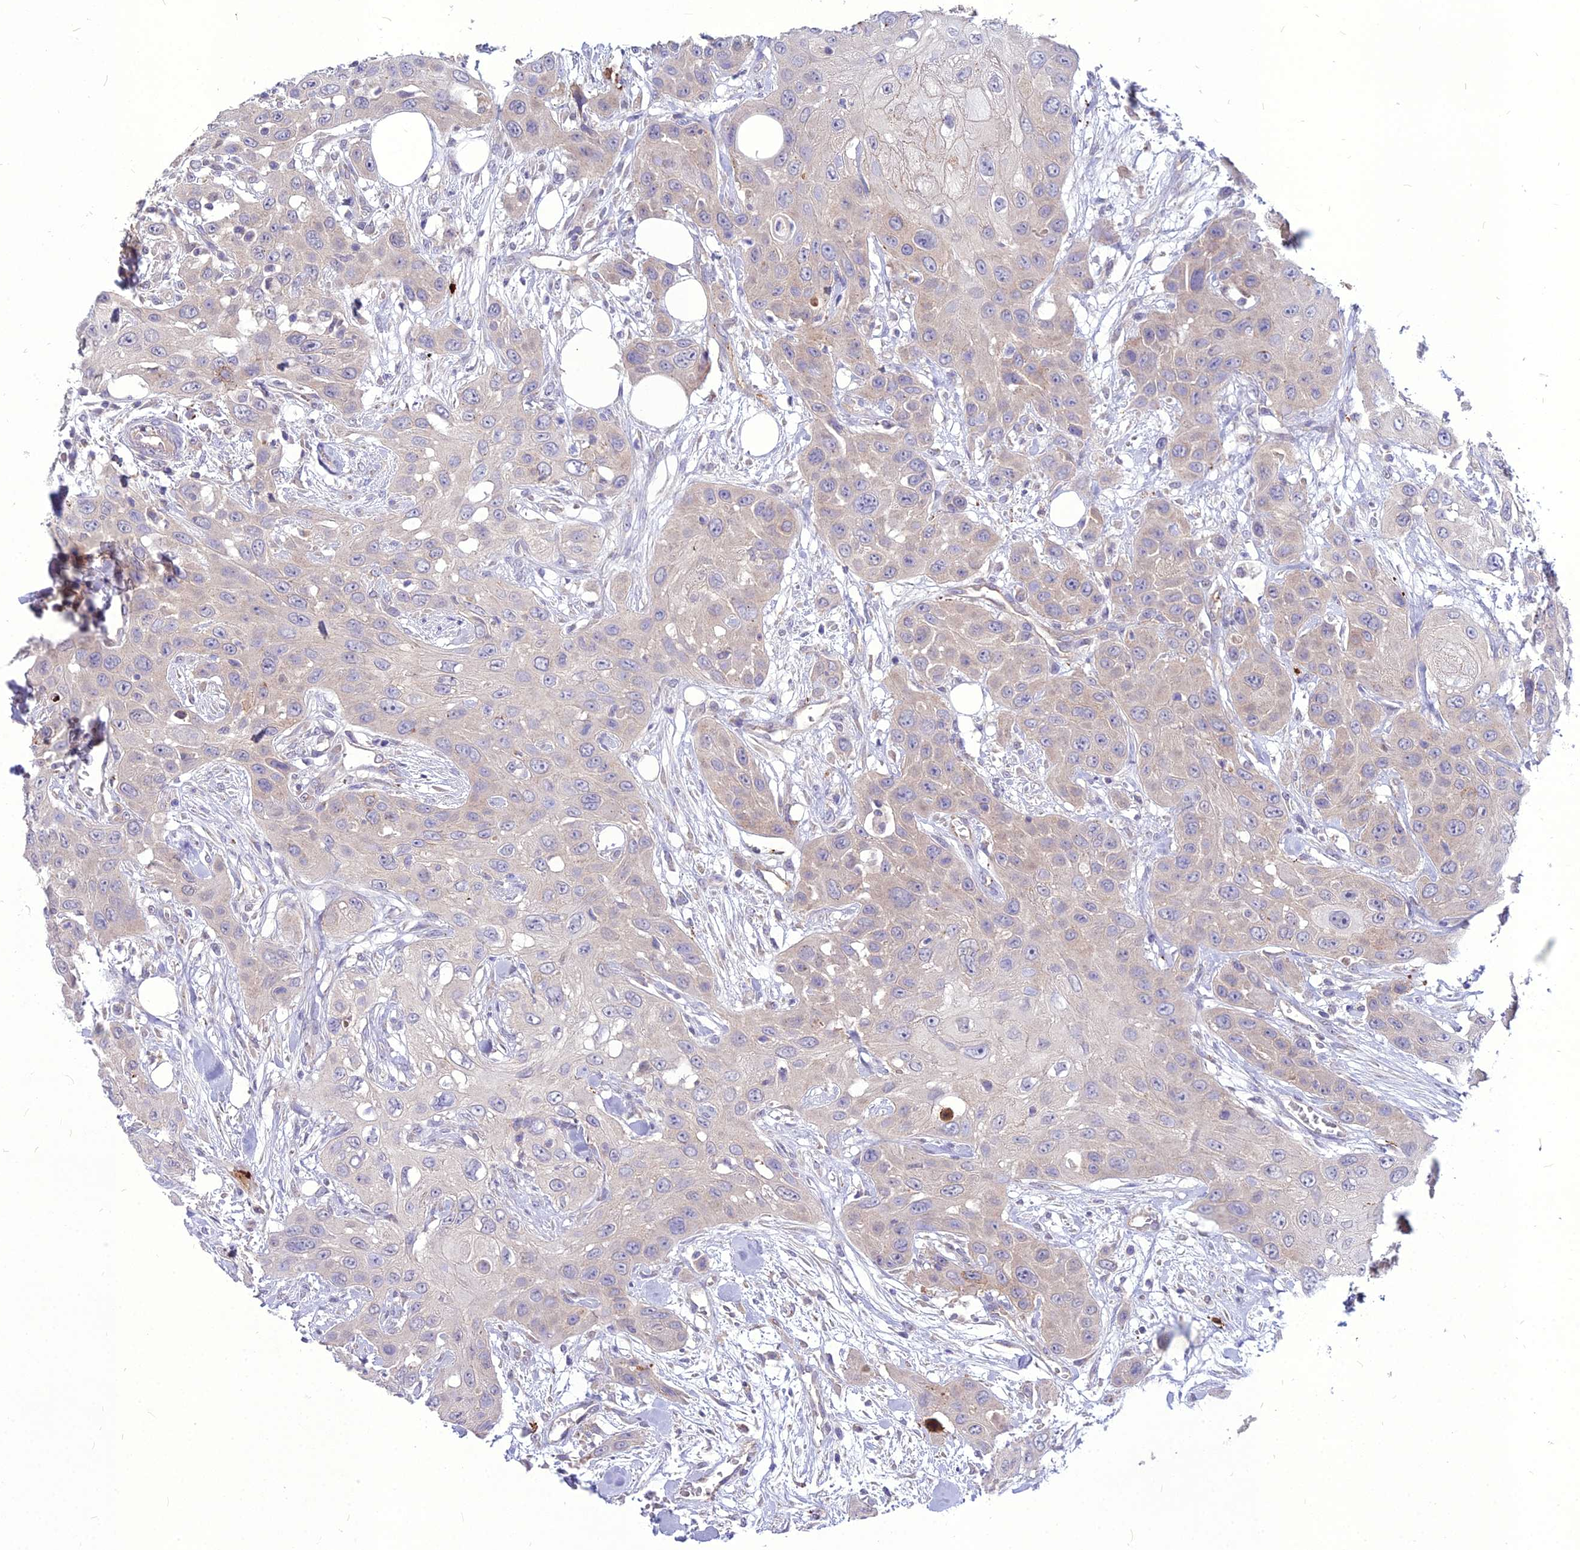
{"staining": {"intensity": "negative", "quantity": "none", "location": "none"}, "tissue": "head and neck cancer", "cell_type": "Tumor cells", "image_type": "cancer", "snomed": [{"axis": "morphology", "description": "Squamous cell carcinoma, NOS"}, {"axis": "topography", "description": "Head-Neck"}], "caption": "Head and neck cancer stained for a protein using immunohistochemistry reveals no expression tumor cells.", "gene": "PCED1B", "patient": {"sex": "male", "age": 81}}